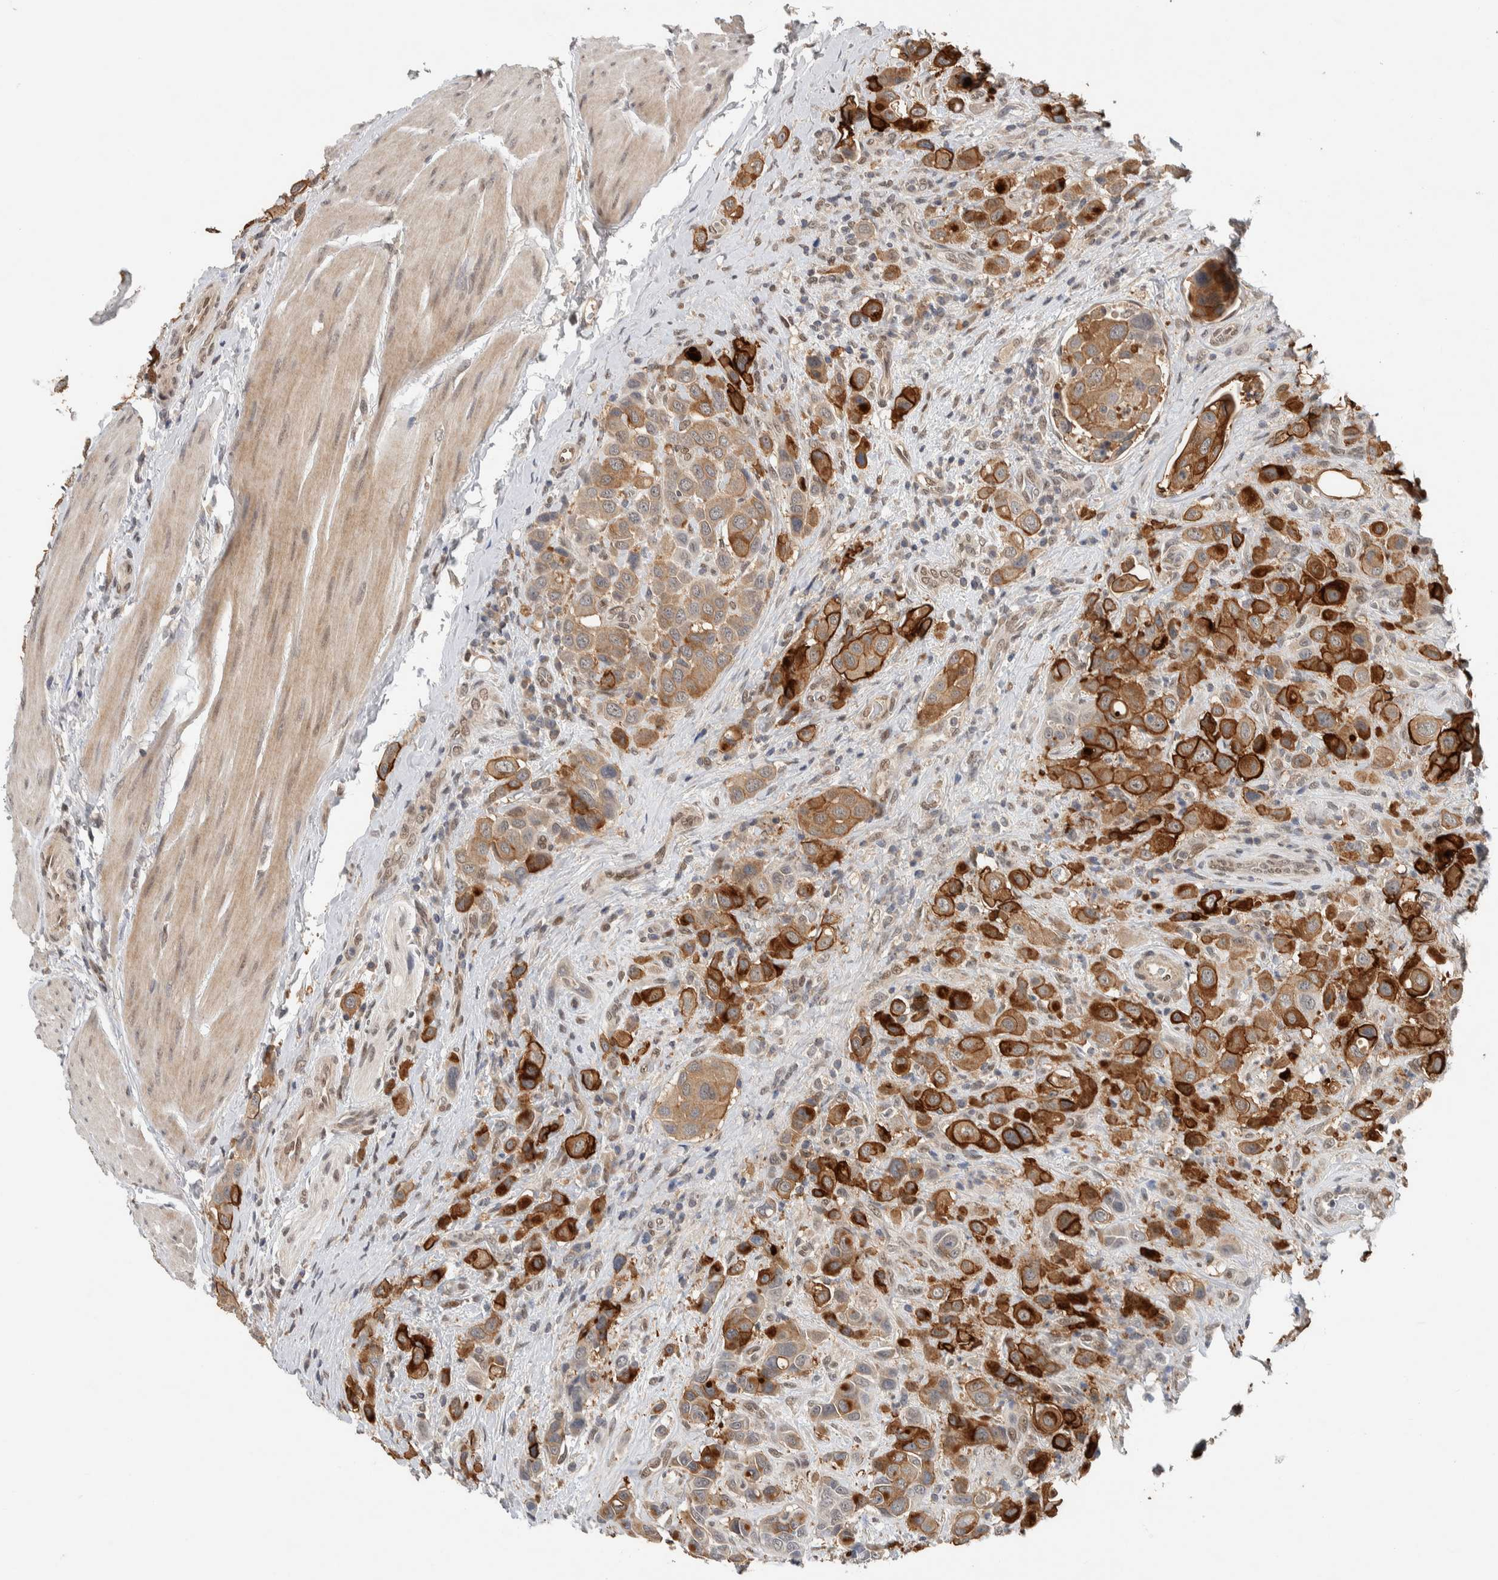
{"staining": {"intensity": "strong", "quantity": ">75%", "location": "cytoplasmic/membranous"}, "tissue": "urothelial cancer", "cell_type": "Tumor cells", "image_type": "cancer", "snomed": [{"axis": "morphology", "description": "Urothelial carcinoma, High grade"}, {"axis": "topography", "description": "Urinary bladder"}], "caption": "Human urothelial cancer stained for a protein (brown) shows strong cytoplasmic/membranous positive staining in about >75% of tumor cells.", "gene": "CYSRT1", "patient": {"sex": "male", "age": 50}}